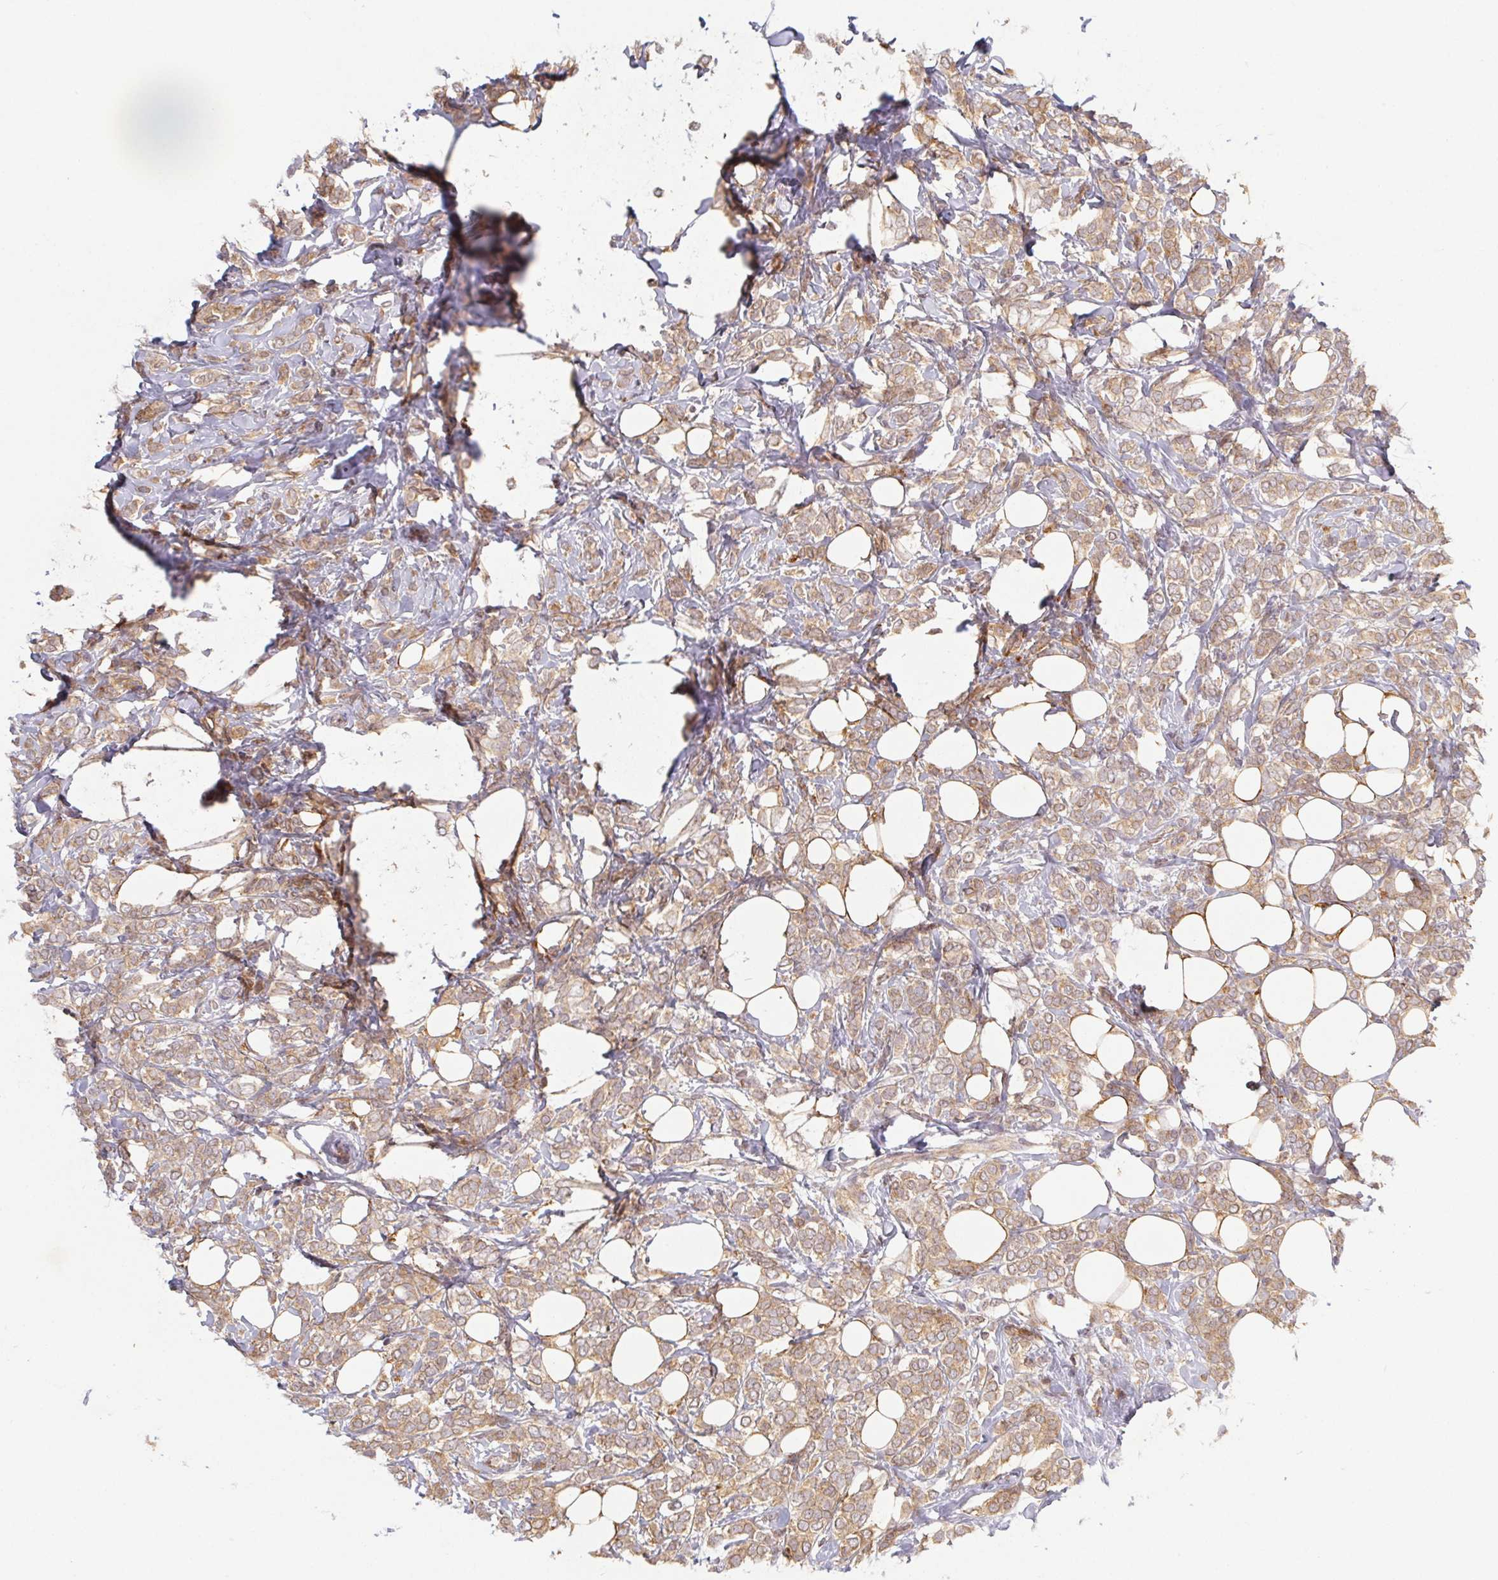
{"staining": {"intensity": "moderate", "quantity": ">75%", "location": "cytoplasmic/membranous"}, "tissue": "breast cancer", "cell_type": "Tumor cells", "image_type": "cancer", "snomed": [{"axis": "morphology", "description": "Lobular carcinoma"}, {"axis": "topography", "description": "Breast"}], "caption": "A micrograph showing moderate cytoplasmic/membranous expression in approximately >75% of tumor cells in breast cancer (lobular carcinoma), as visualized by brown immunohistochemical staining.", "gene": "MTHFD1", "patient": {"sex": "female", "age": 49}}